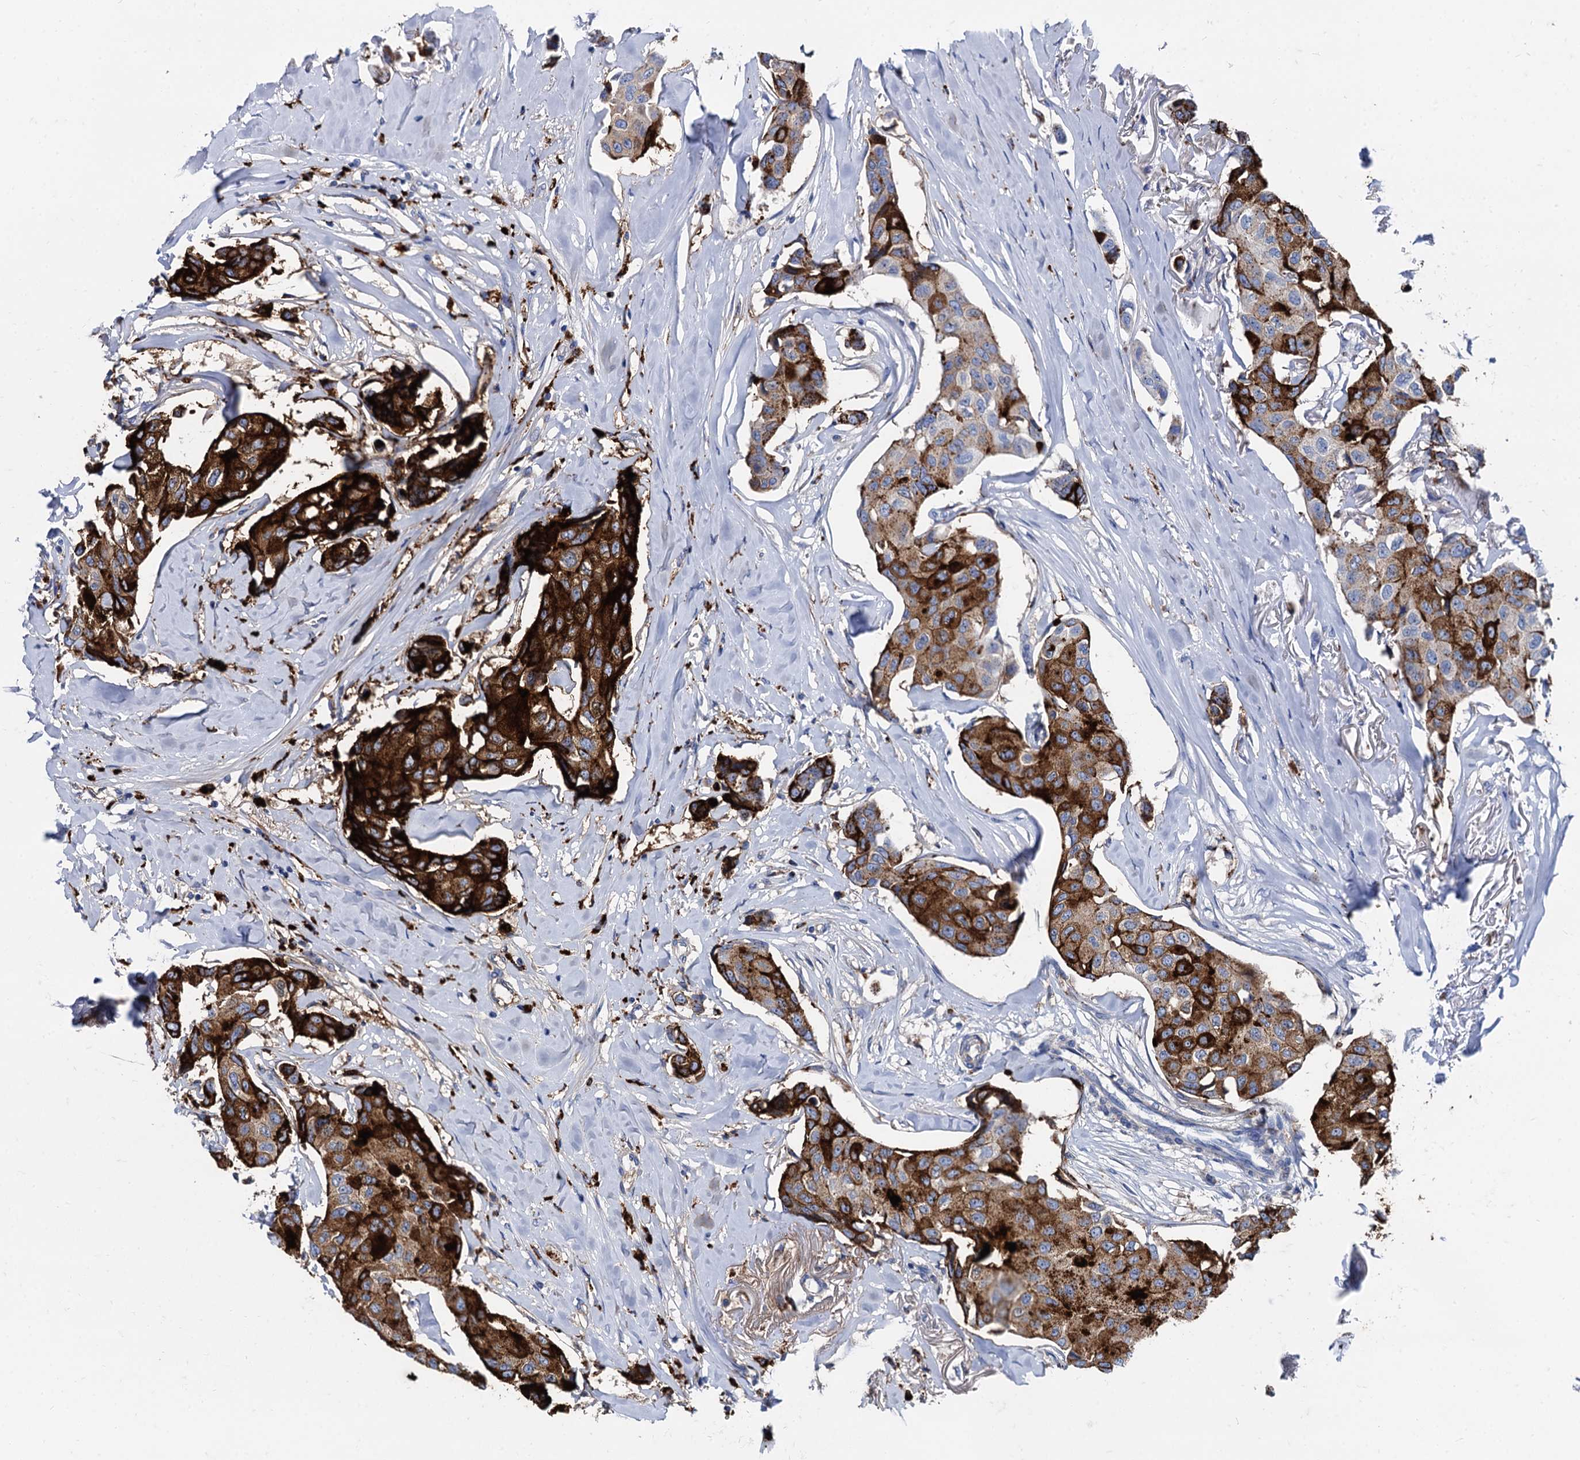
{"staining": {"intensity": "strong", "quantity": "25%-75%", "location": "cytoplasmic/membranous"}, "tissue": "breast cancer", "cell_type": "Tumor cells", "image_type": "cancer", "snomed": [{"axis": "morphology", "description": "Duct carcinoma"}, {"axis": "topography", "description": "Breast"}], "caption": "Invasive ductal carcinoma (breast) stained with a brown dye demonstrates strong cytoplasmic/membranous positive positivity in approximately 25%-75% of tumor cells.", "gene": "APOD", "patient": {"sex": "female", "age": 80}}